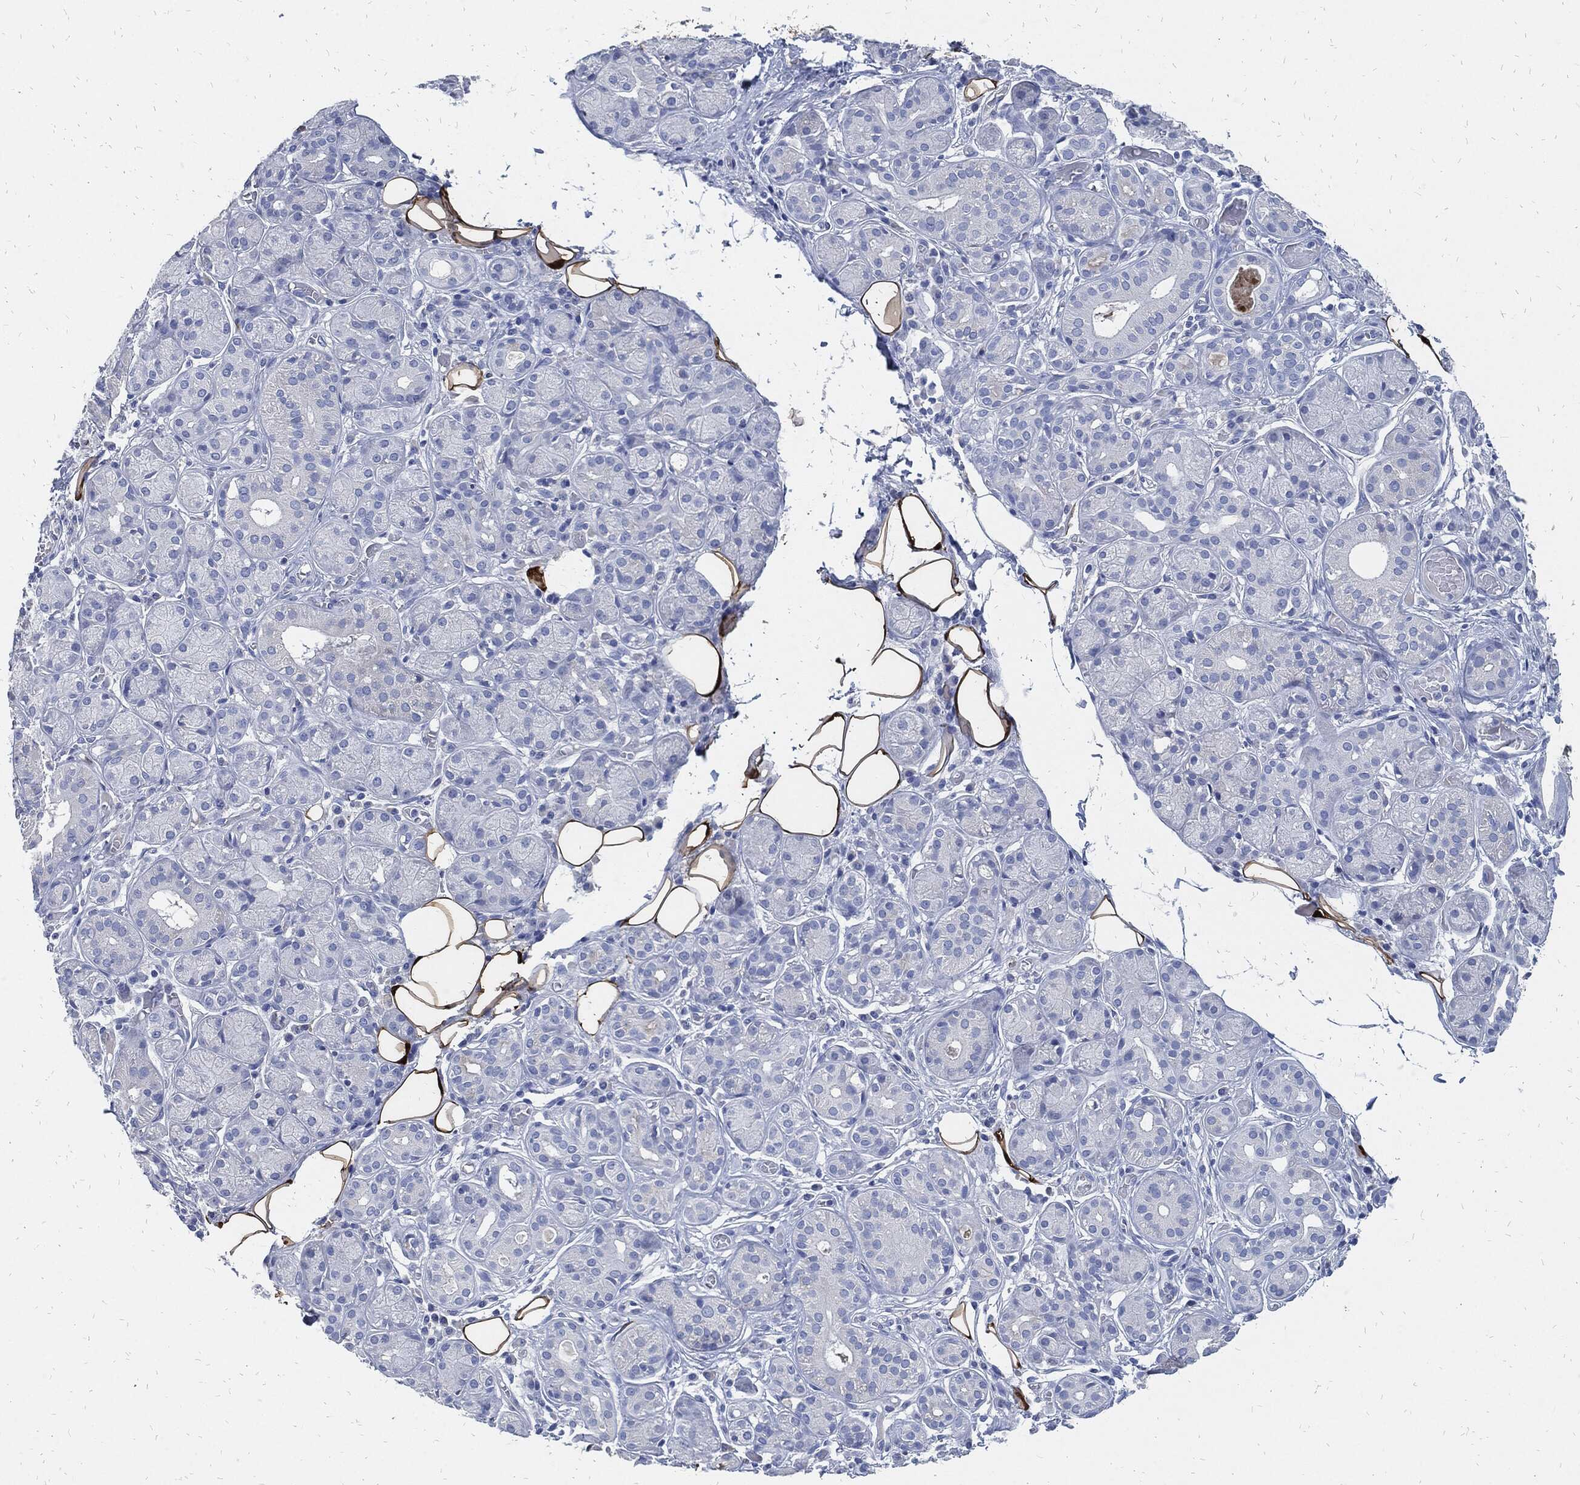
{"staining": {"intensity": "negative", "quantity": "none", "location": "none"}, "tissue": "salivary gland", "cell_type": "Glandular cells", "image_type": "normal", "snomed": [{"axis": "morphology", "description": "Normal tissue, NOS"}, {"axis": "topography", "description": "Salivary gland"}], "caption": "Protein analysis of benign salivary gland shows no significant staining in glandular cells.", "gene": "FABP4", "patient": {"sex": "male", "age": 71}}